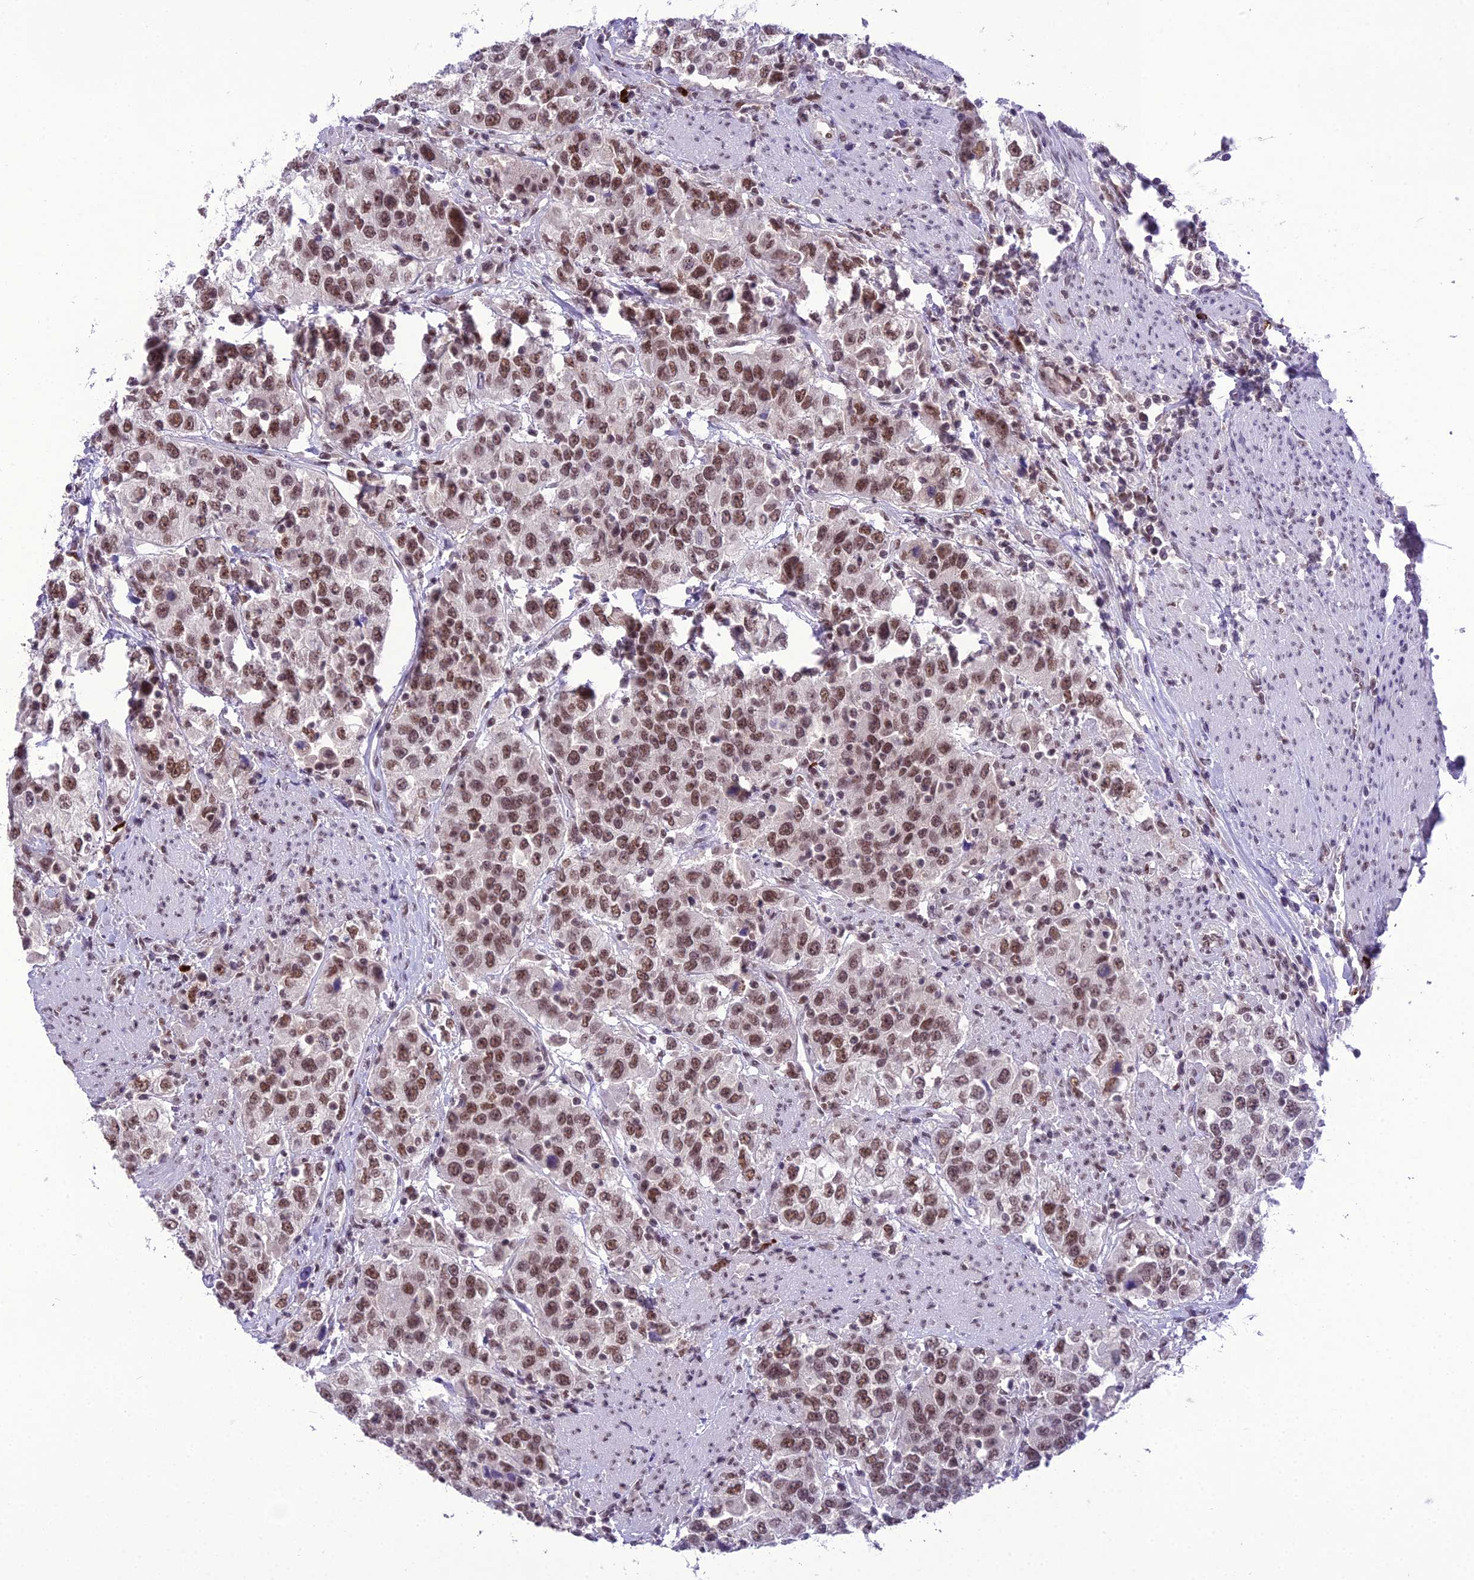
{"staining": {"intensity": "moderate", "quantity": ">75%", "location": "nuclear"}, "tissue": "urothelial cancer", "cell_type": "Tumor cells", "image_type": "cancer", "snomed": [{"axis": "morphology", "description": "Urothelial carcinoma, High grade"}, {"axis": "topography", "description": "Urinary bladder"}], "caption": "Tumor cells show moderate nuclear expression in approximately >75% of cells in urothelial cancer.", "gene": "SH3RF3", "patient": {"sex": "female", "age": 80}}